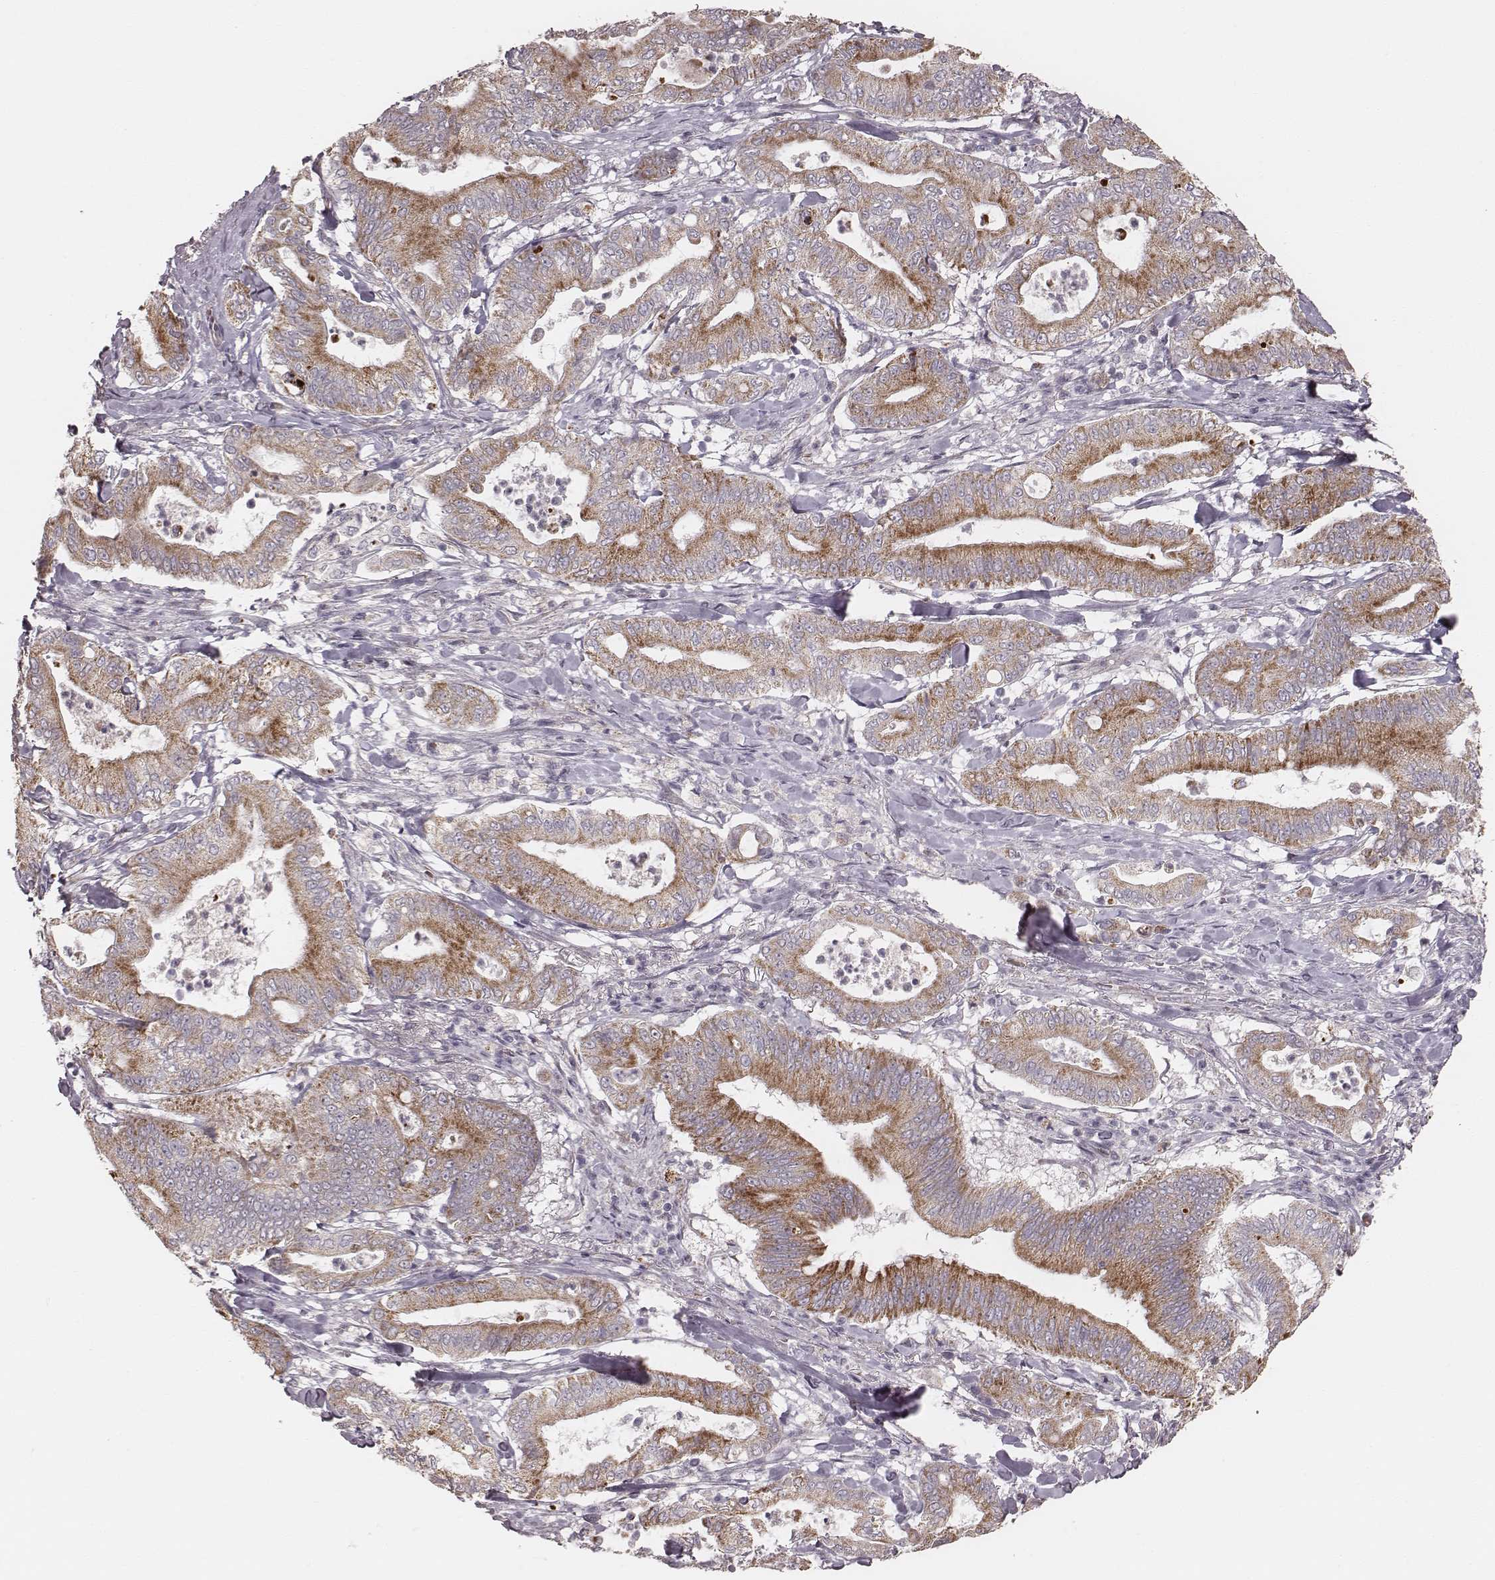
{"staining": {"intensity": "moderate", "quantity": ">75%", "location": "cytoplasmic/membranous"}, "tissue": "pancreatic cancer", "cell_type": "Tumor cells", "image_type": "cancer", "snomed": [{"axis": "morphology", "description": "Adenocarcinoma, NOS"}, {"axis": "topography", "description": "Pancreas"}], "caption": "Protein staining demonstrates moderate cytoplasmic/membranous staining in about >75% of tumor cells in pancreatic cancer (adenocarcinoma). (DAB IHC with brightfield microscopy, high magnification).", "gene": "TUFM", "patient": {"sex": "male", "age": 71}}